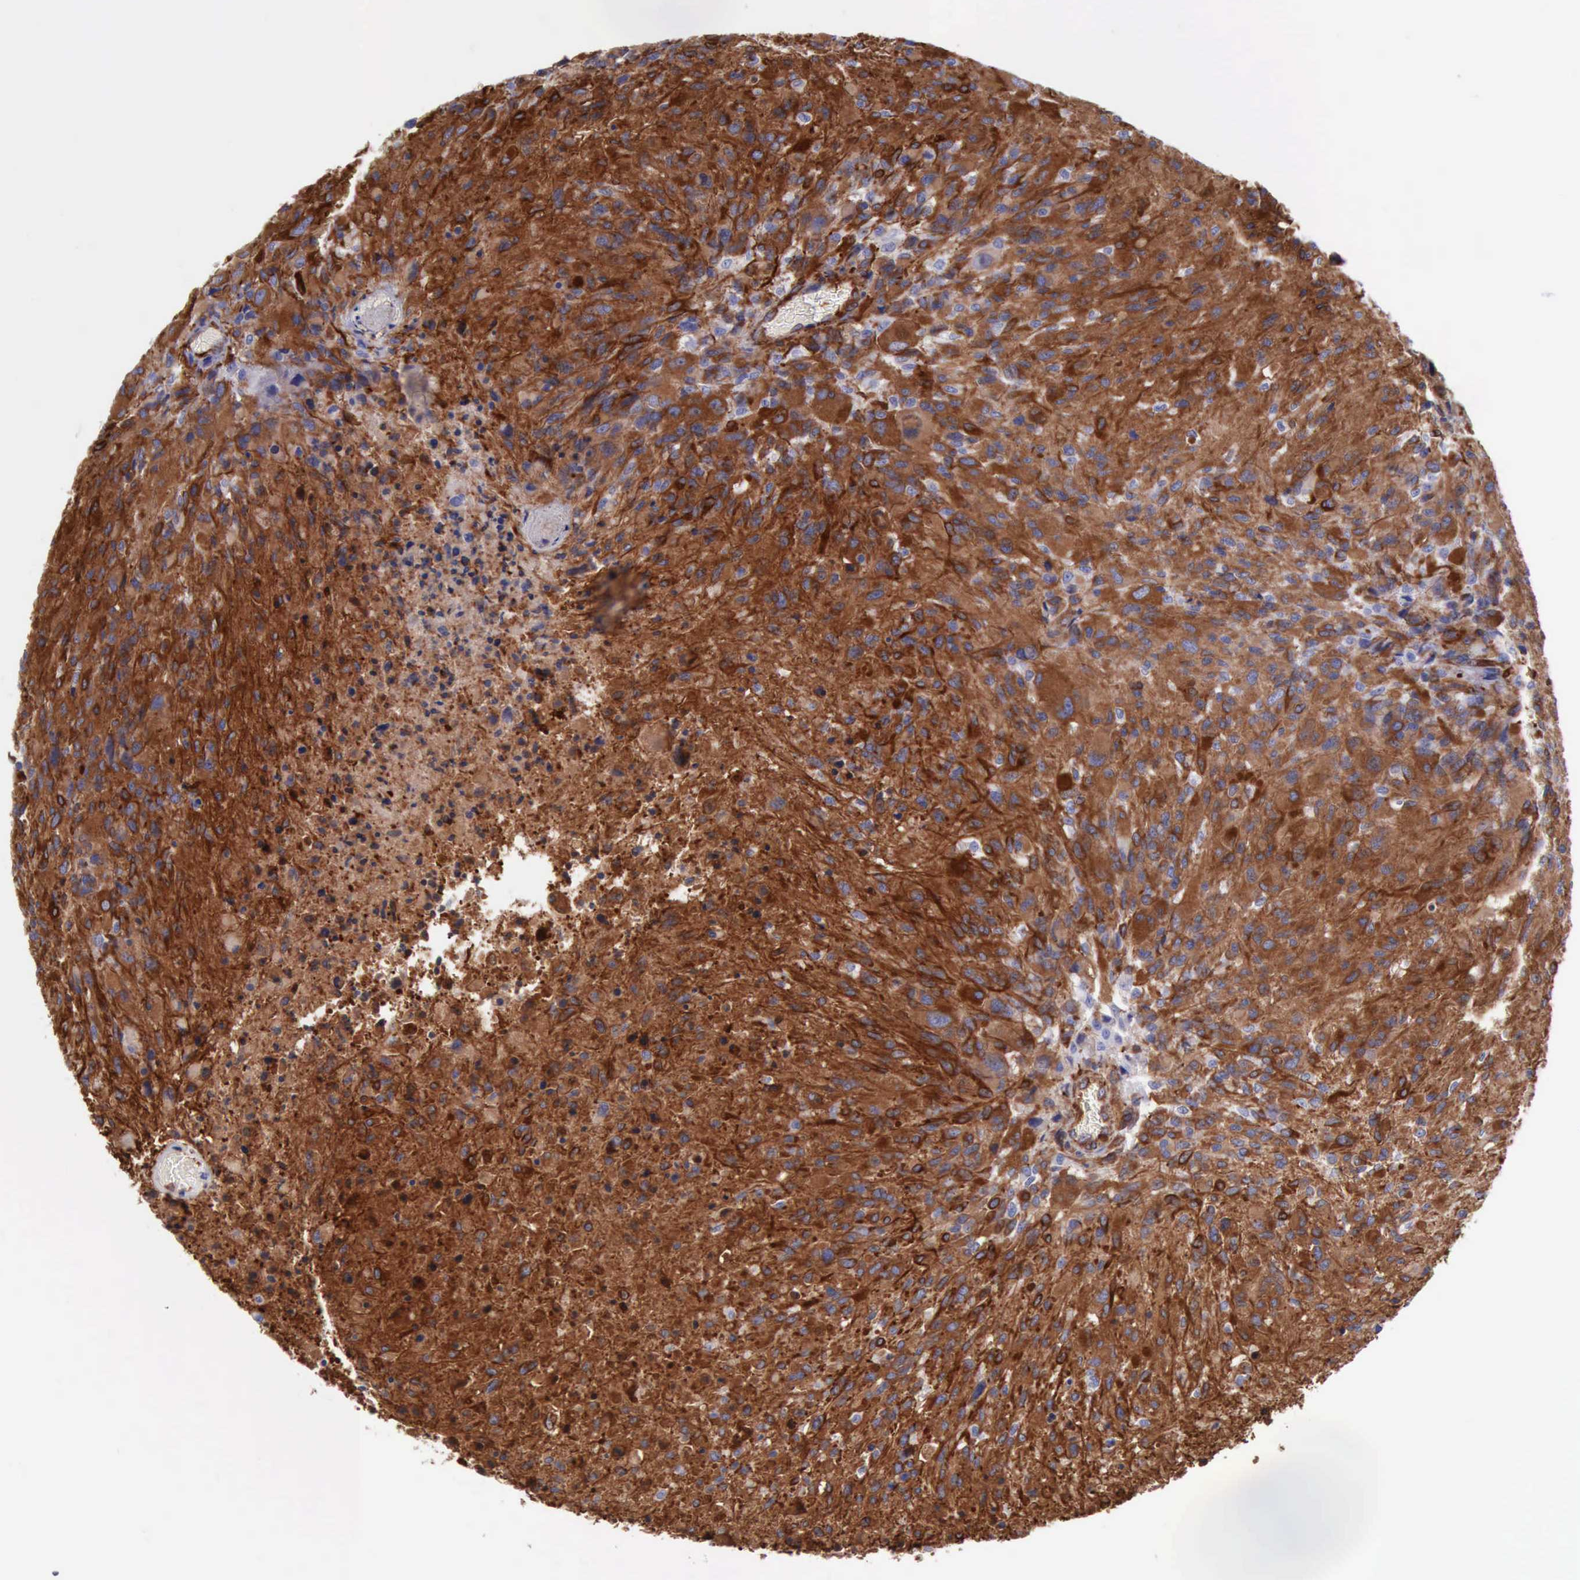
{"staining": {"intensity": "strong", "quantity": ">75%", "location": "cytoplasmic/membranous"}, "tissue": "glioma", "cell_type": "Tumor cells", "image_type": "cancer", "snomed": [{"axis": "morphology", "description": "Glioma, malignant, High grade"}, {"axis": "topography", "description": "Brain"}], "caption": "Protein staining reveals strong cytoplasmic/membranous staining in about >75% of tumor cells in glioma. The staining was performed using DAB (3,3'-diaminobenzidine) to visualize the protein expression in brown, while the nuclei were stained in blue with hematoxylin (Magnification: 20x).", "gene": "FLNA", "patient": {"sex": "male", "age": 69}}